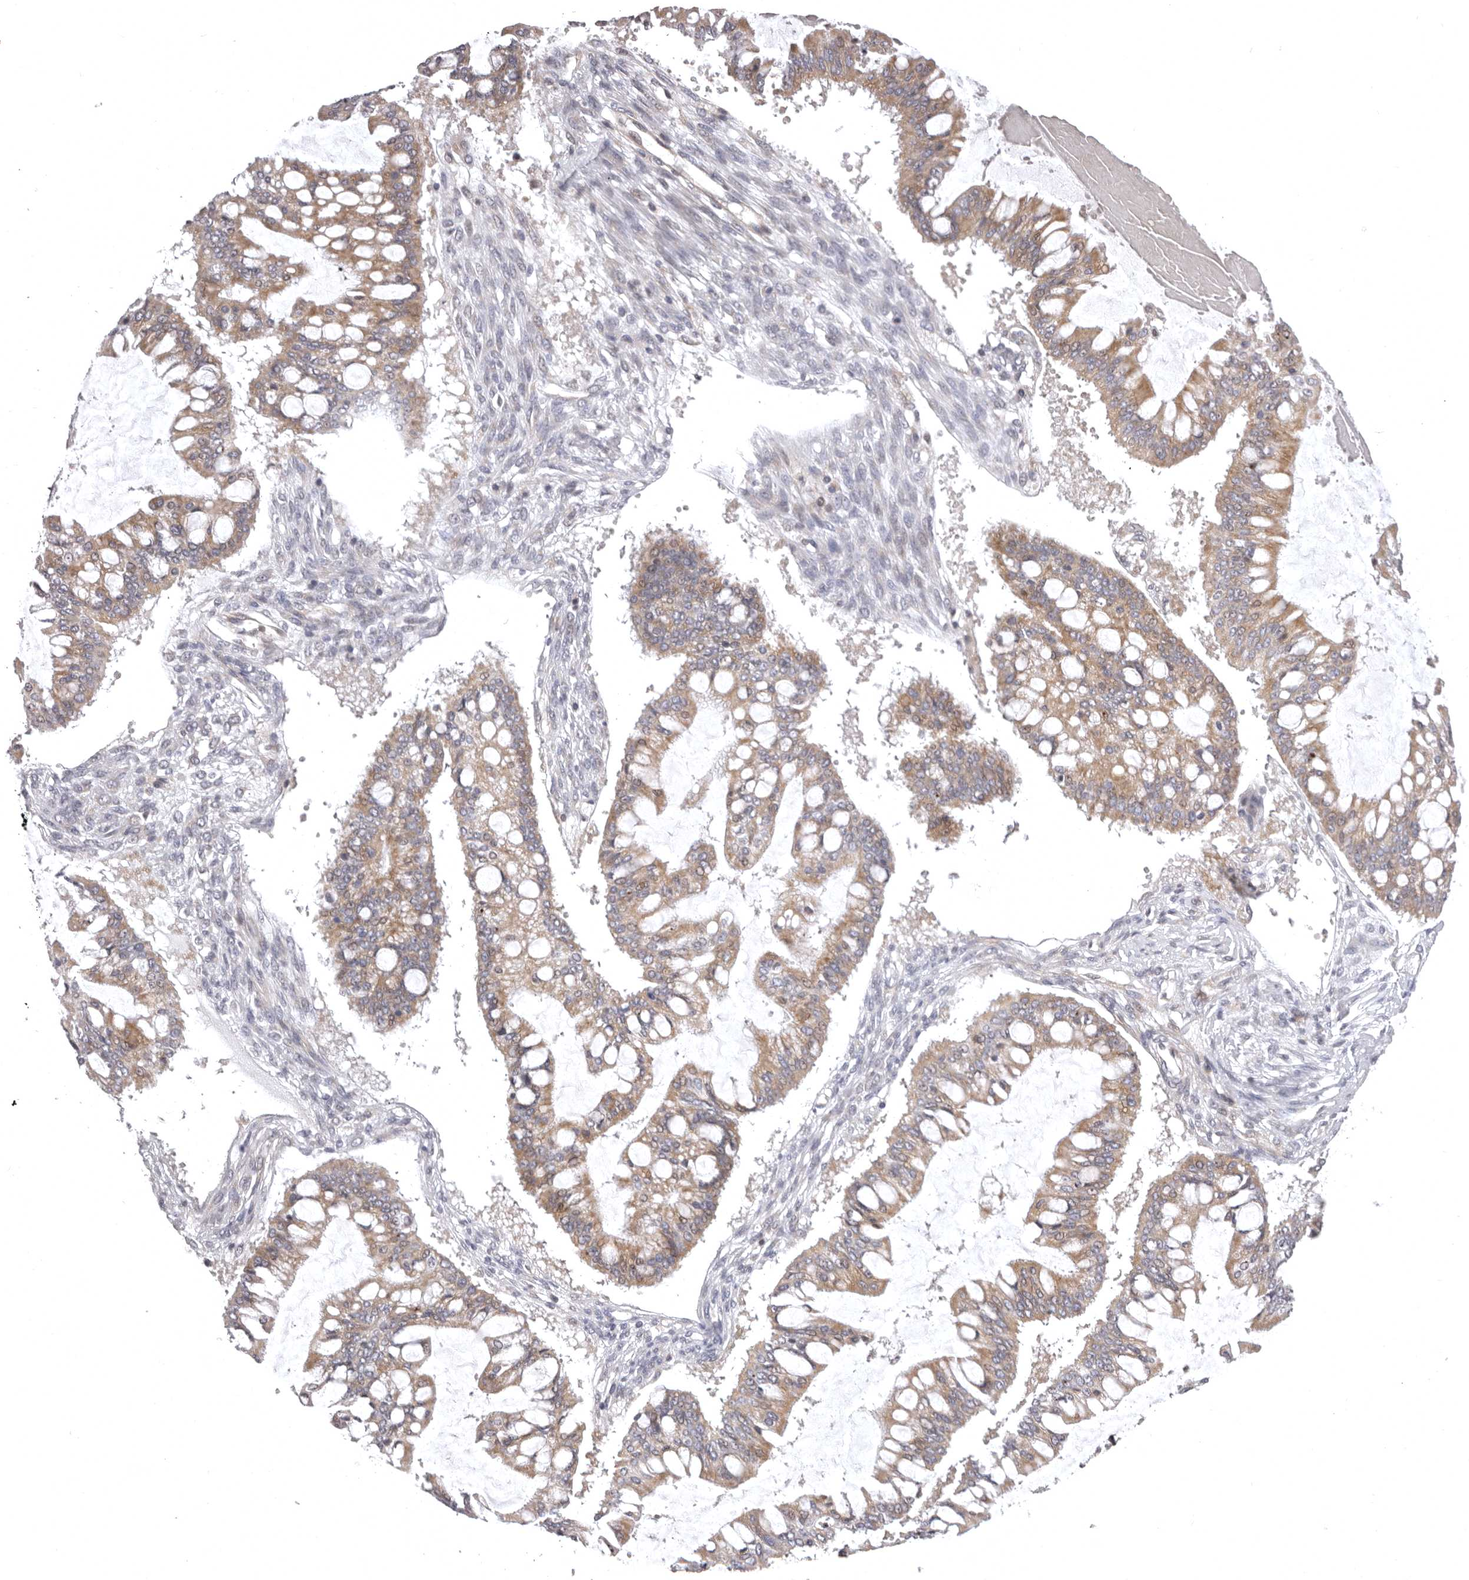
{"staining": {"intensity": "moderate", "quantity": ">75%", "location": "cytoplasmic/membranous"}, "tissue": "ovarian cancer", "cell_type": "Tumor cells", "image_type": "cancer", "snomed": [{"axis": "morphology", "description": "Cystadenocarcinoma, mucinous, NOS"}, {"axis": "topography", "description": "Ovary"}], "caption": "A medium amount of moderate cytoplasmic/membranous positivity is present in approximately >75% of tumor cells in ovarian mucinous cystadenocarcinoma tissue.", "gene": "AZIN1", "patient": {"sex": "female", "age": 73}}